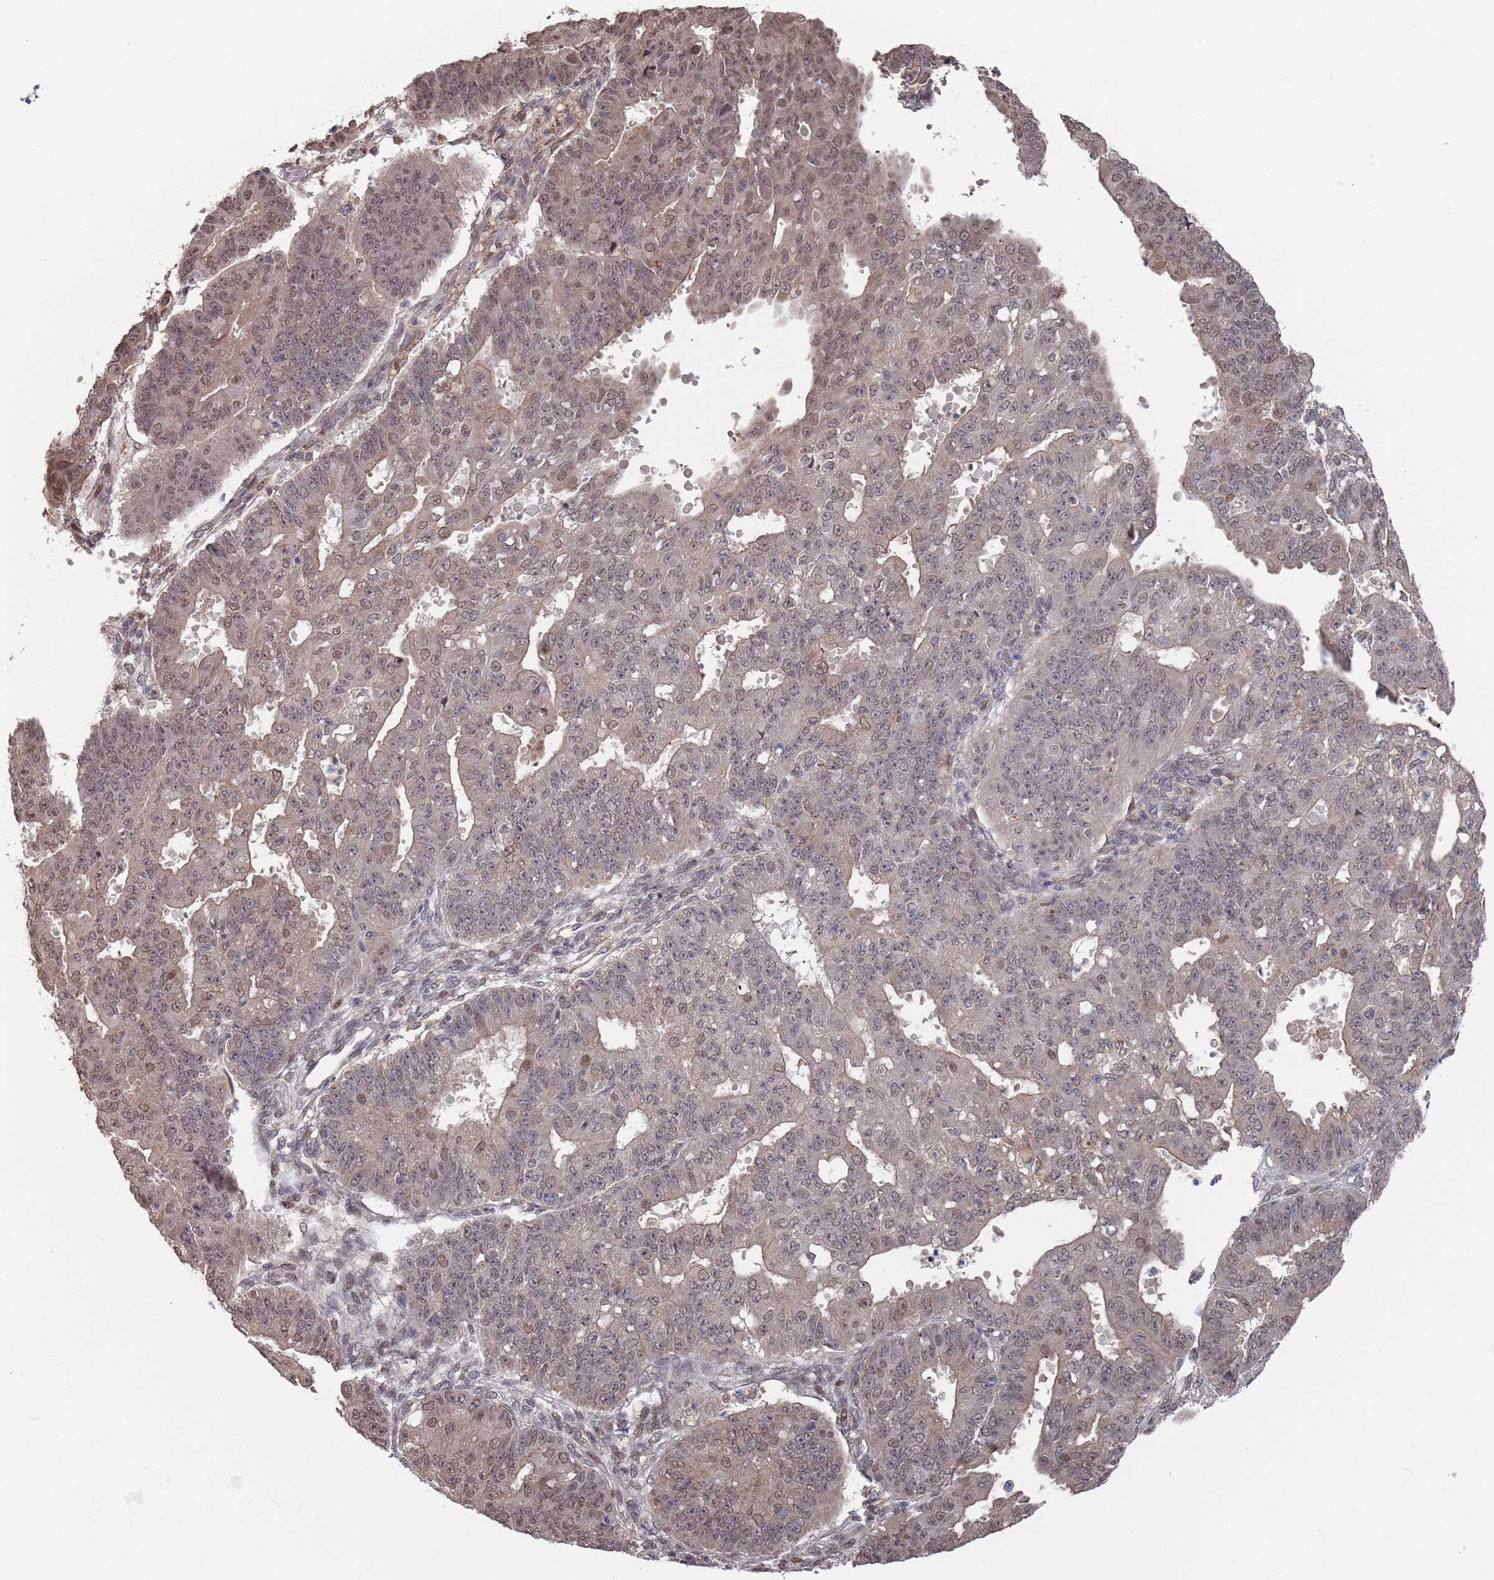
{"staining": {"intensity": "moderate", "quantity": "25%-75%", "location": "nuclear"}, "tissue": "ovarian cancer", "cell_type": "Tumor cells", "image_type": "cancer", "snomed": [{"axis": "morphology", "description": "Carcinoma, endometroid"}, {"axis": "topography", "description": "Appendix"}, {"axis": "topography", "description": "Ovary"}], "caption": "Protein expression analysis of human endometroid carcinoma (ovarian) reveals moderate nuclear expression in approximately 25%-75% of tumor cells.", "gene": "DGKD", "patient": {"sex": "female", "age": 42}}